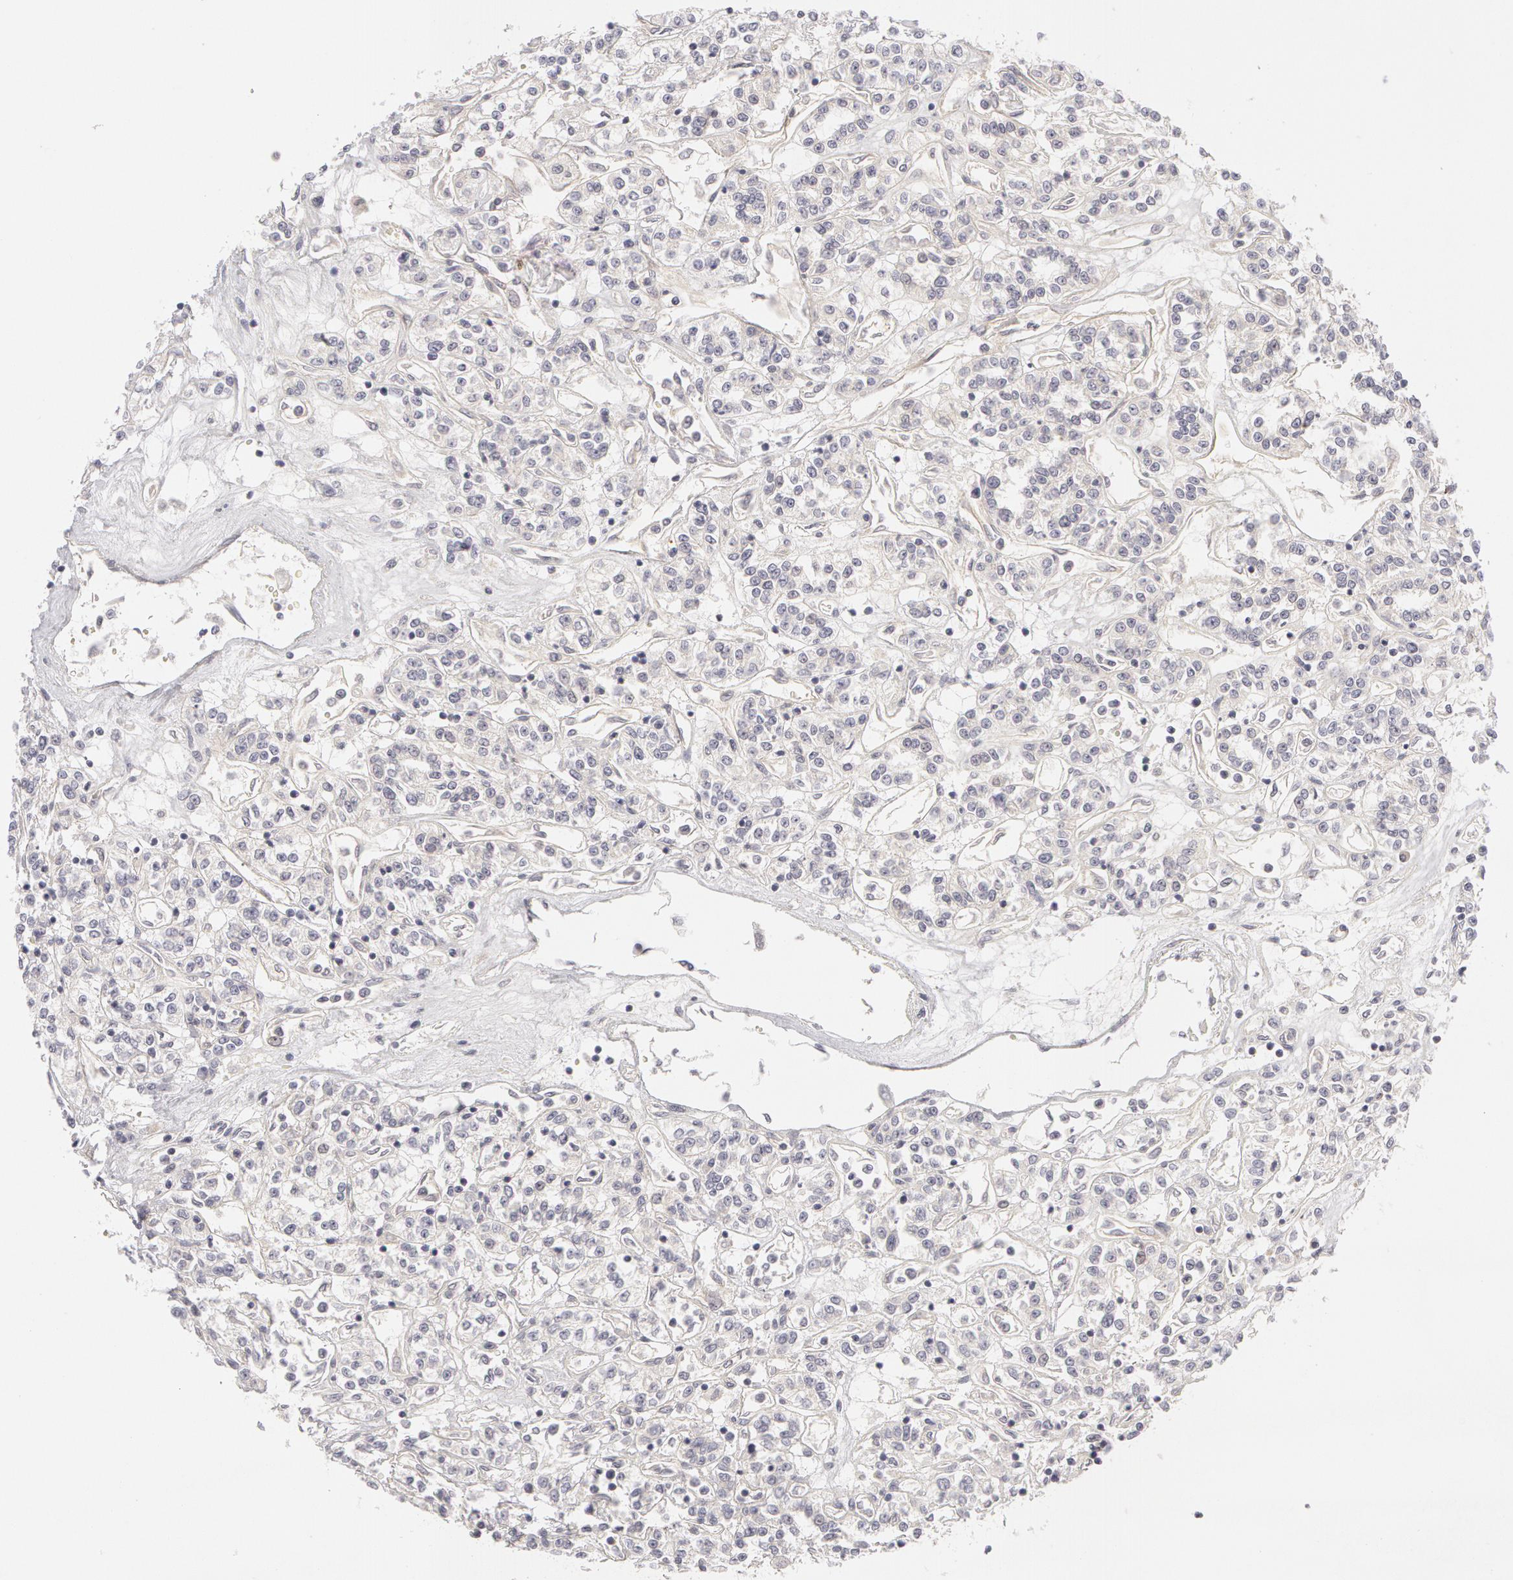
{"staining": {"intensity": "negative", "quantity": "none", "location": "none"}, "tissue": "renal cancer", "cell_type": "Tumor cells", "image_type": "cancer", "snomed": [{"axis": "morphology", "description": "Adenocarcinoma, NOS"}, {"axis": "topography", "description": "Kidney"}], "caption": "High magnification brightfield microscopy of renal cancer (adenocarcinoma) stained with DAB (3,3'-diaminobenzidine) (brown) and counterstained with hematoxylin (blue): tumor cells show no significant positivity.", "gene": "ABCB1", "patient": {"sex": "female", "age": 76}}